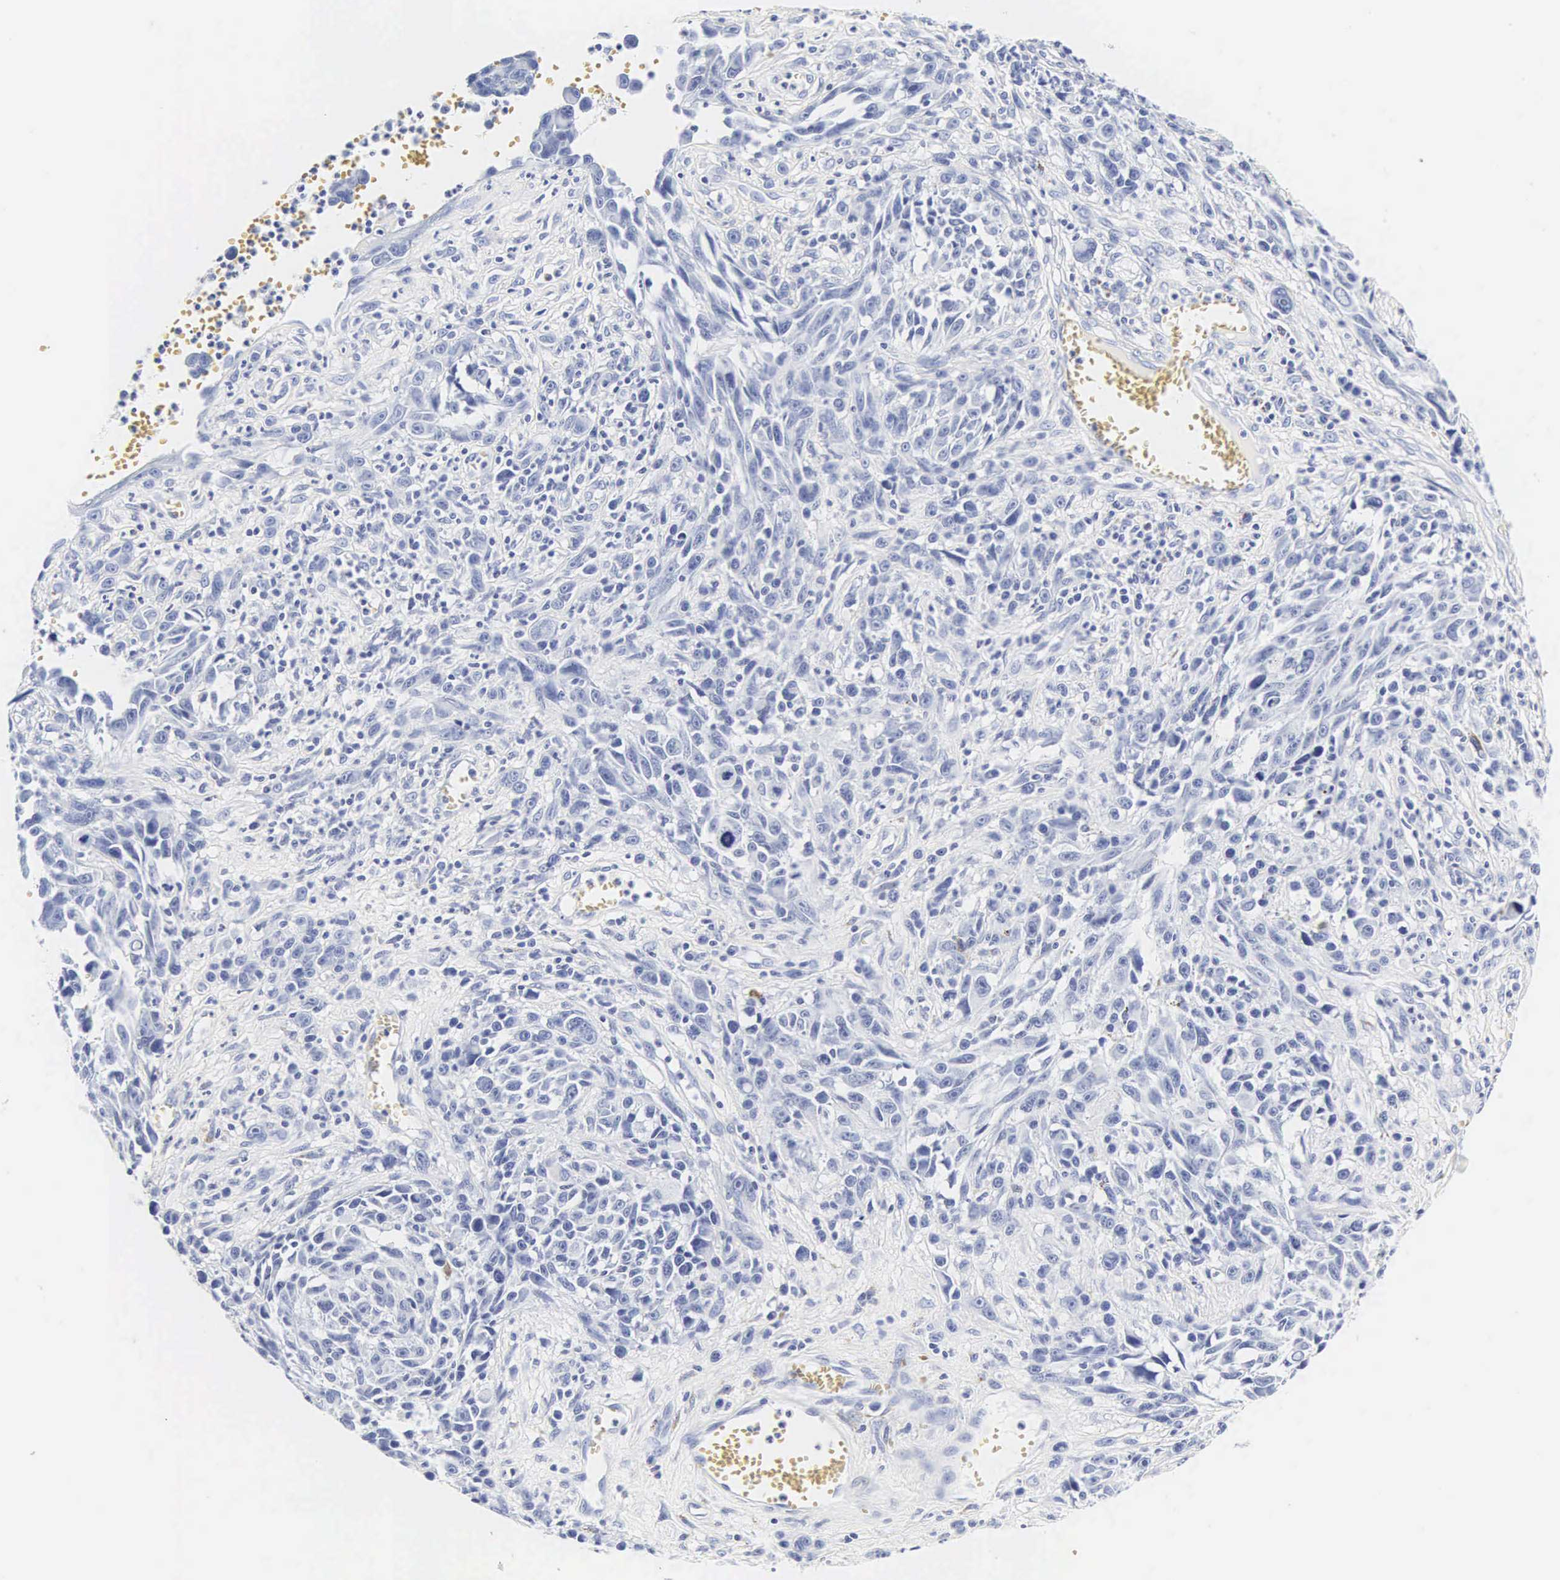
{"staining": {"intensity": "negative", "quantity": "none", "location": "none"}, "tissue": "melanoma", "cell_type": "Tumor cells", "image_type": "cancer", "snomed": [{"axis": "morphology", "description": "Malignant melanoma, NOS"}, {"axis": "topography", "description": "Skin"}], "caption": "Immunohistochemical staining of human melanoma demonstrates no significant staining in tumor cells. (Stains: DAB IHC with hematoxylin counter stain, Microscopy: brightfield microscopy at high magnification).", "gene": "INS", "patient": {"sex": "female", "age": 82}}